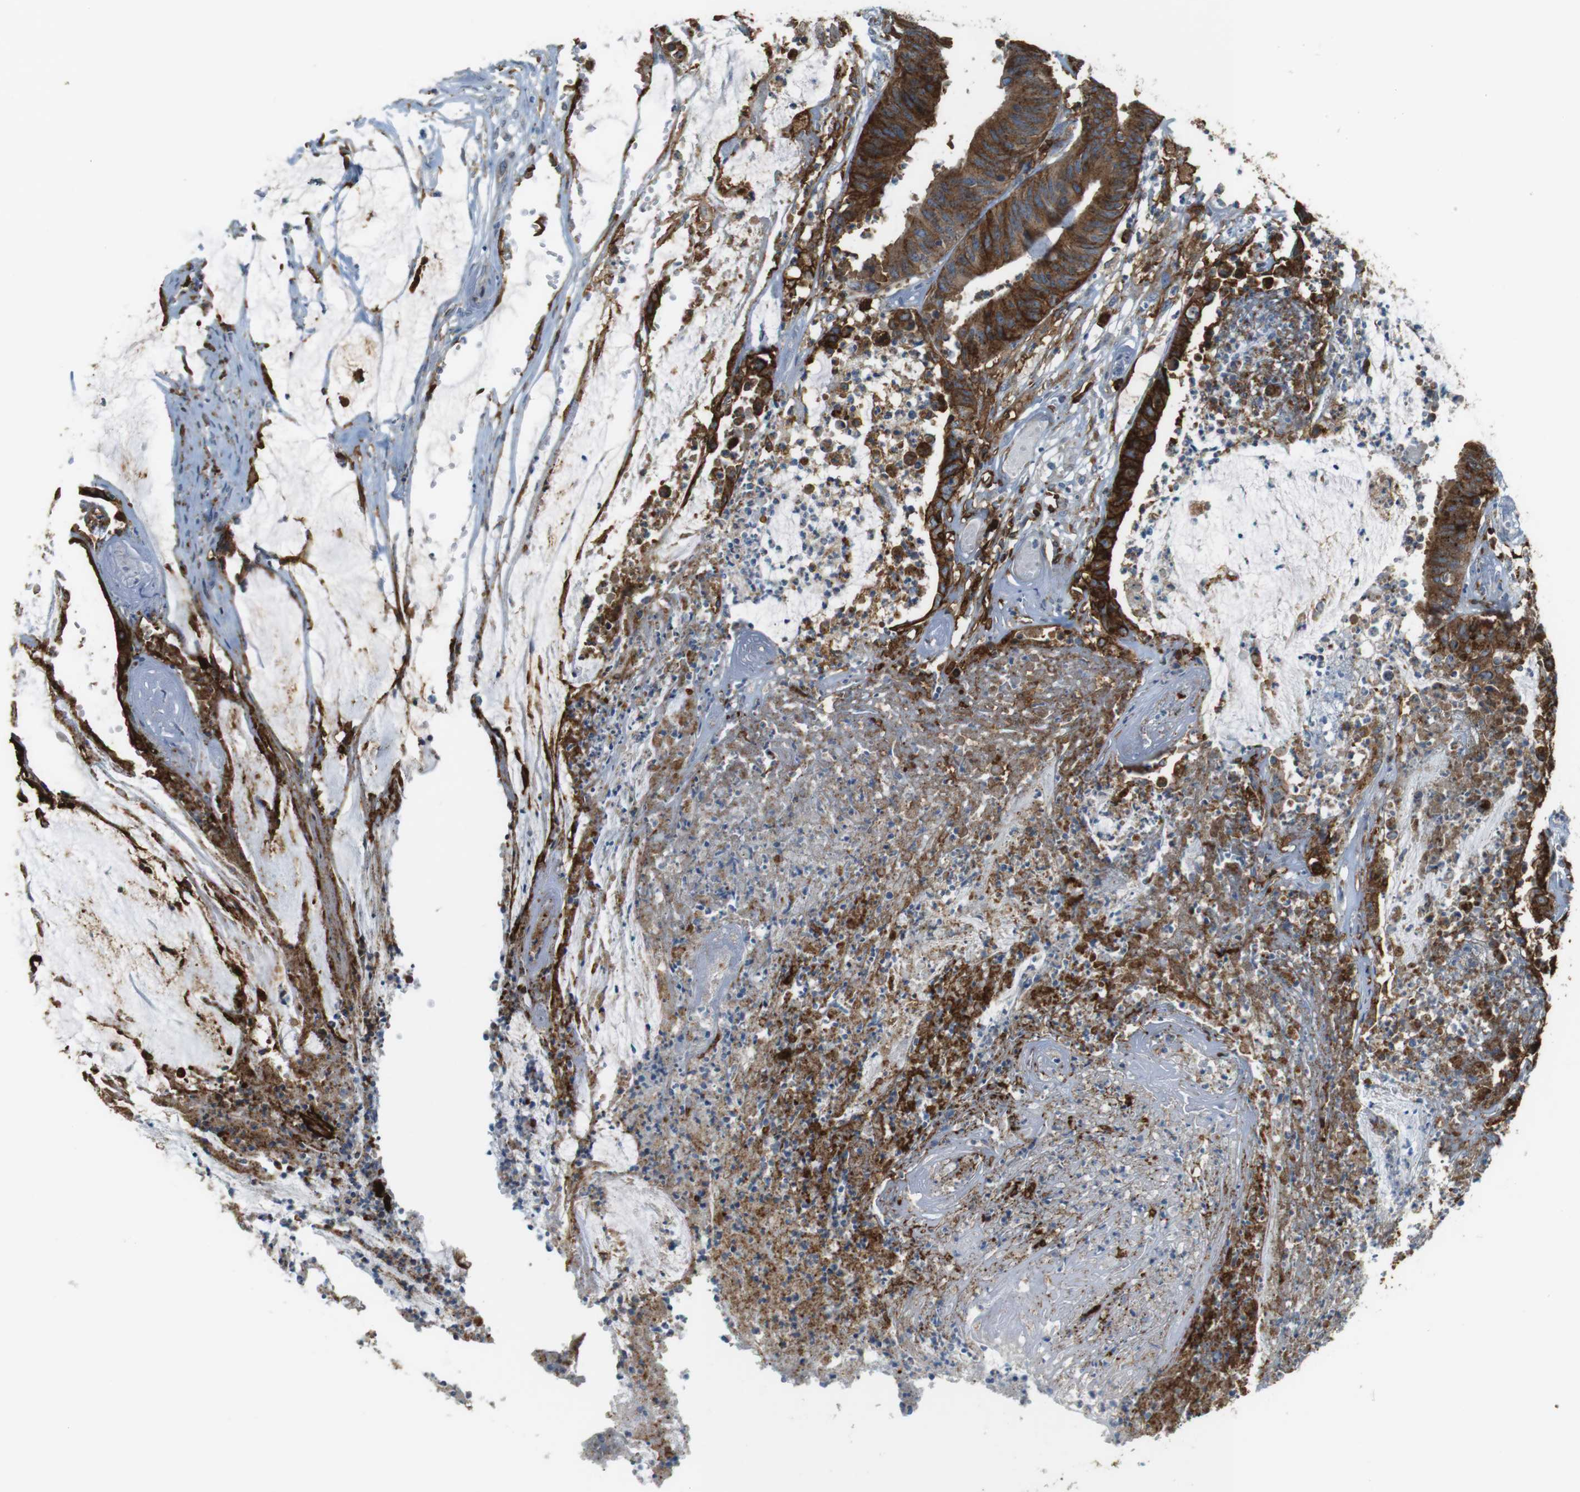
{"staining": {"intensity": "strong", "quantity": ">75%", "location": "cytoplasmic/membranous"}, "tissue": "colorectal cancer", "cell_type": "Tumor cells", "image_type": "cancer", "snomed": [{"axis": "morphology", "description": "Adenocarcinoma, NOS"}, {"axis": "topography", "description": "Rectum"}], "caption": "IHC (DAB (3,3'-diaminobenzidine)) staining of human colorectal cancer exhibits strong cytoplasmic/membranous protein staining in about >75% of tumor cells. (brown staining indicates protein expression, while blue staining denotes nuclei).", "gene": "HLA-DRA", "patient": {"sex": "female", "age": 66}}